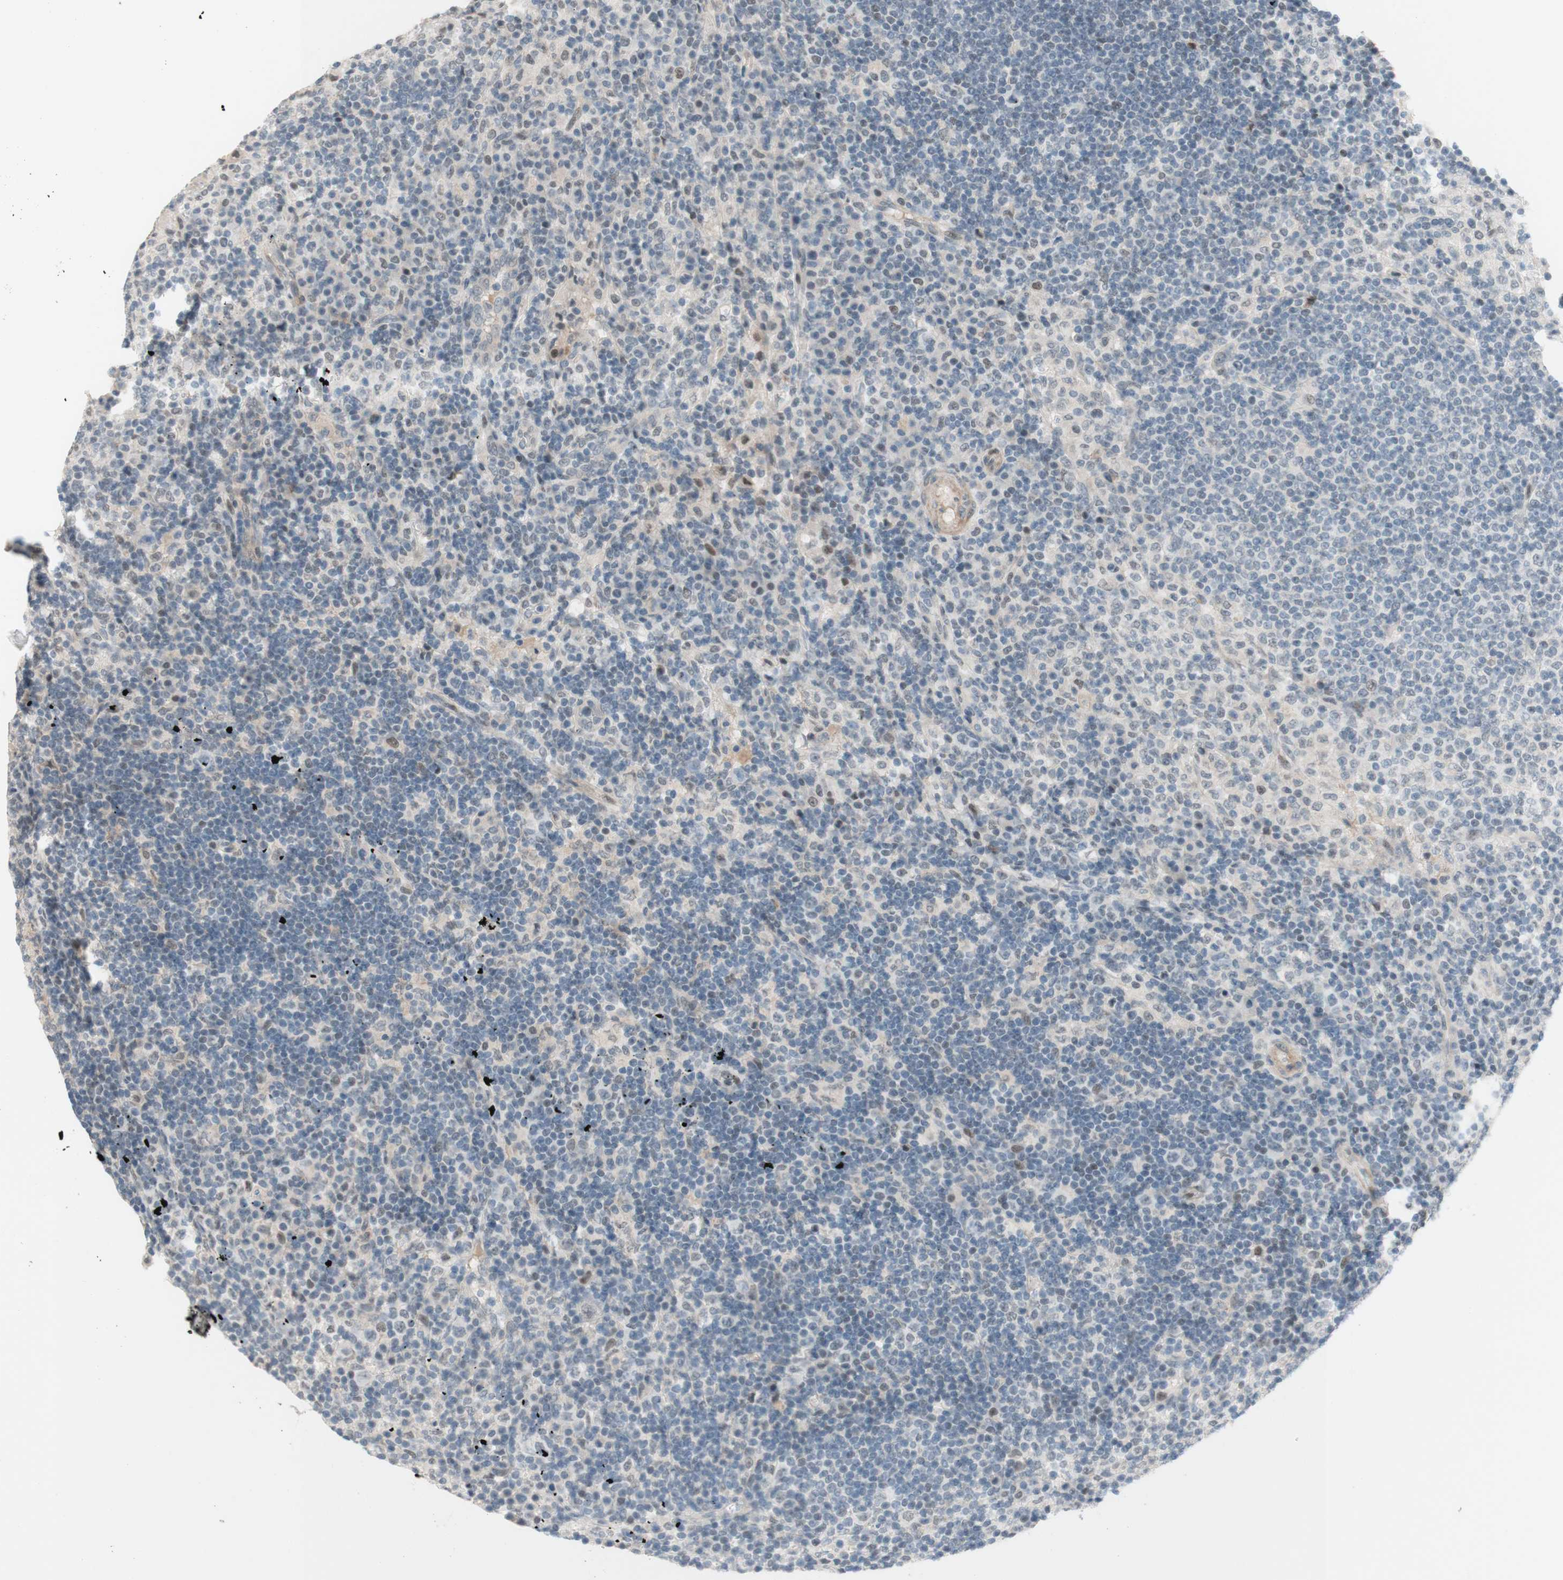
{"staining": {"intensity": "weak", "quantity": "<25%", "location": "nuclear"}, "tissue": "lymph node", "cell_type": "Germinal center cells", "image_type": "normal", "snomed": [{"axis": "morphology", "description": "Normal tissue, NOS"}, {"axis": "topography", "description": "Lymph node"}], "caption": "IHC histopathology image of normal human lymph node stained for a protein (brown), which reveals no positivity in germinal center cells. (Brightfield microscopy of DAB IHC at high magnification).", "gene": "JPH1", "patient": {"sex": "female", "age": 53}}